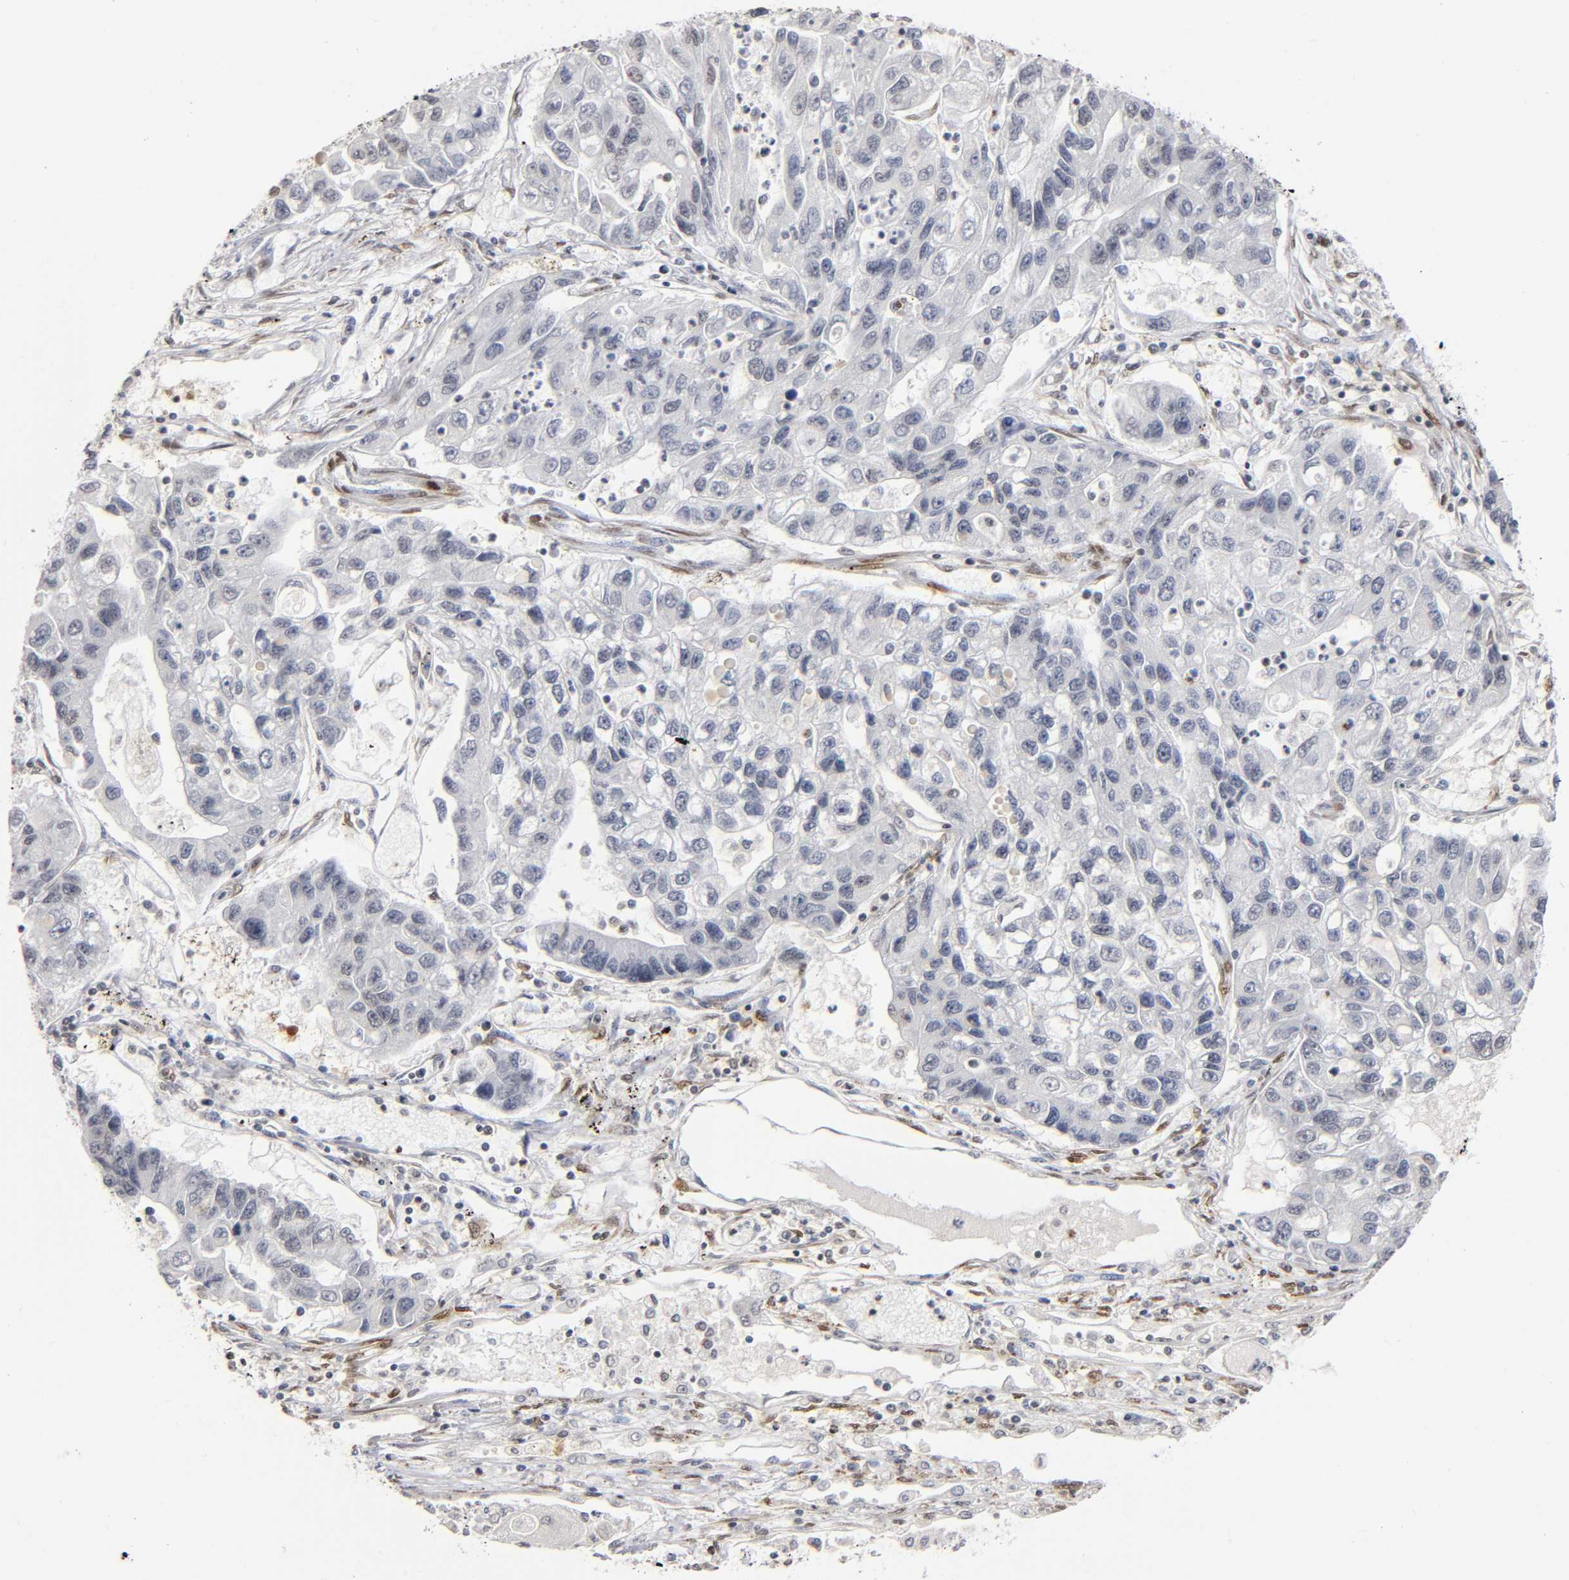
{"staining": {"intensity": "negative", "quantity": "none", "location": "none"}, "tissue": "lung cancer", "cell_type": "Tumor cells", "image_type": "cancer", "snomed": [{"axis": "morphology", "description": "Adenocarcinoma, NOS"}, {"axis": "topography", "description": "Lung"}], "caption": "The micrograph demonstrates no significant expression in tumor cells of lung cancer (adenocarcinoma).", "gene": "RUNX1", "patient": {"sex": "female", "age": 51}}